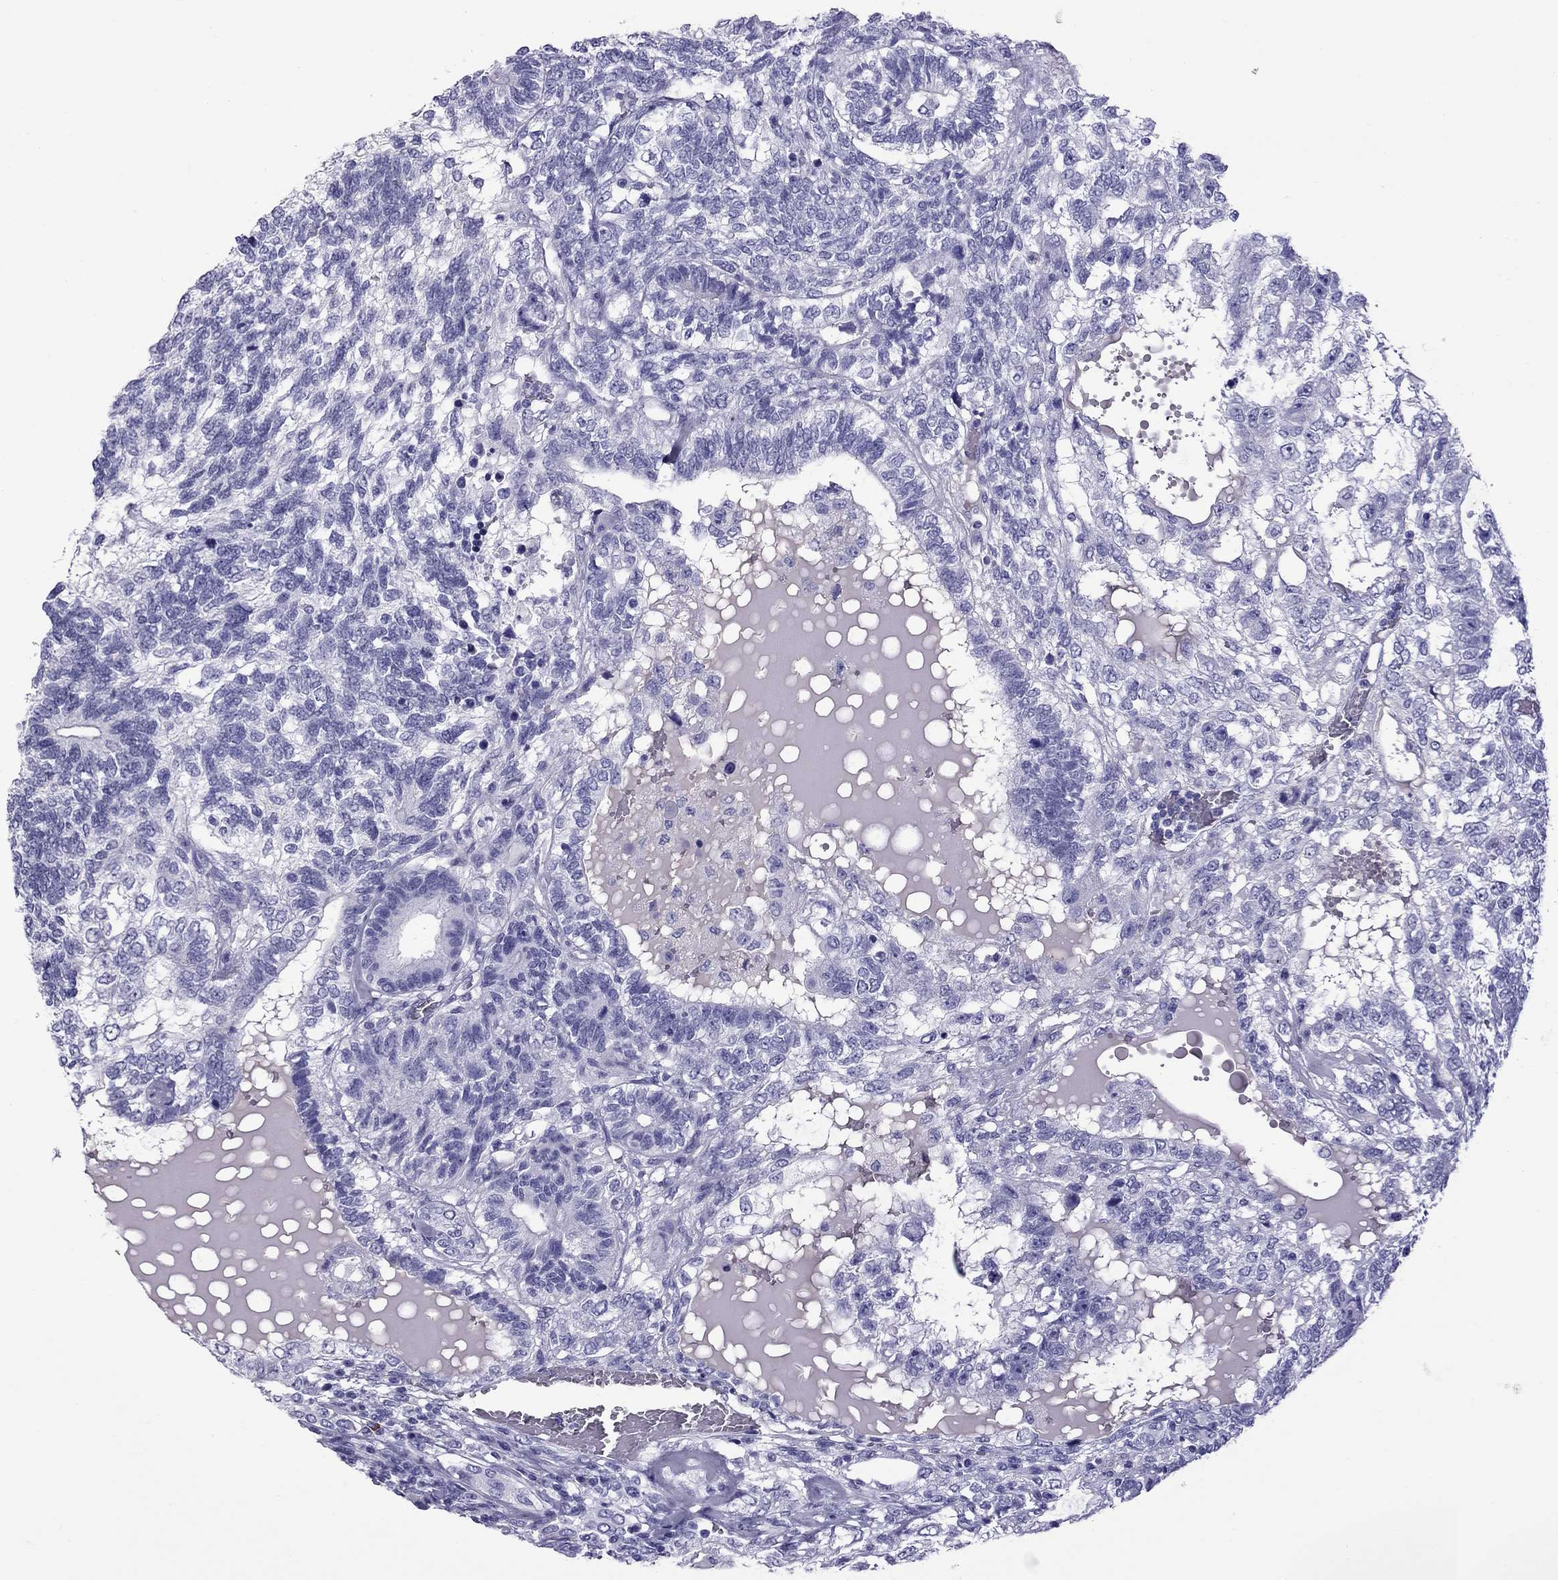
{"staining": {"intensity": "negative", "quantity": "none", "location": "none"}, "tissue": "testis cancer", "cell_type": "Tumor cells", "image_type": "cancer", "snomed": [{"axis": "morphology", "description": "Seminoma, NOS"}, {"axis": "morphology", "description": "Carcinoma, Embryonal, NOS"}, {"axis": "topography", "description": "Testis"}], "caption": "Immunohistochemical staining of human testis cancer reveals no significant expression in tumor cells. Nuclei are stained in blue.", "gene": "SCART1", "patient": {"sex": "male", "age": 41}}